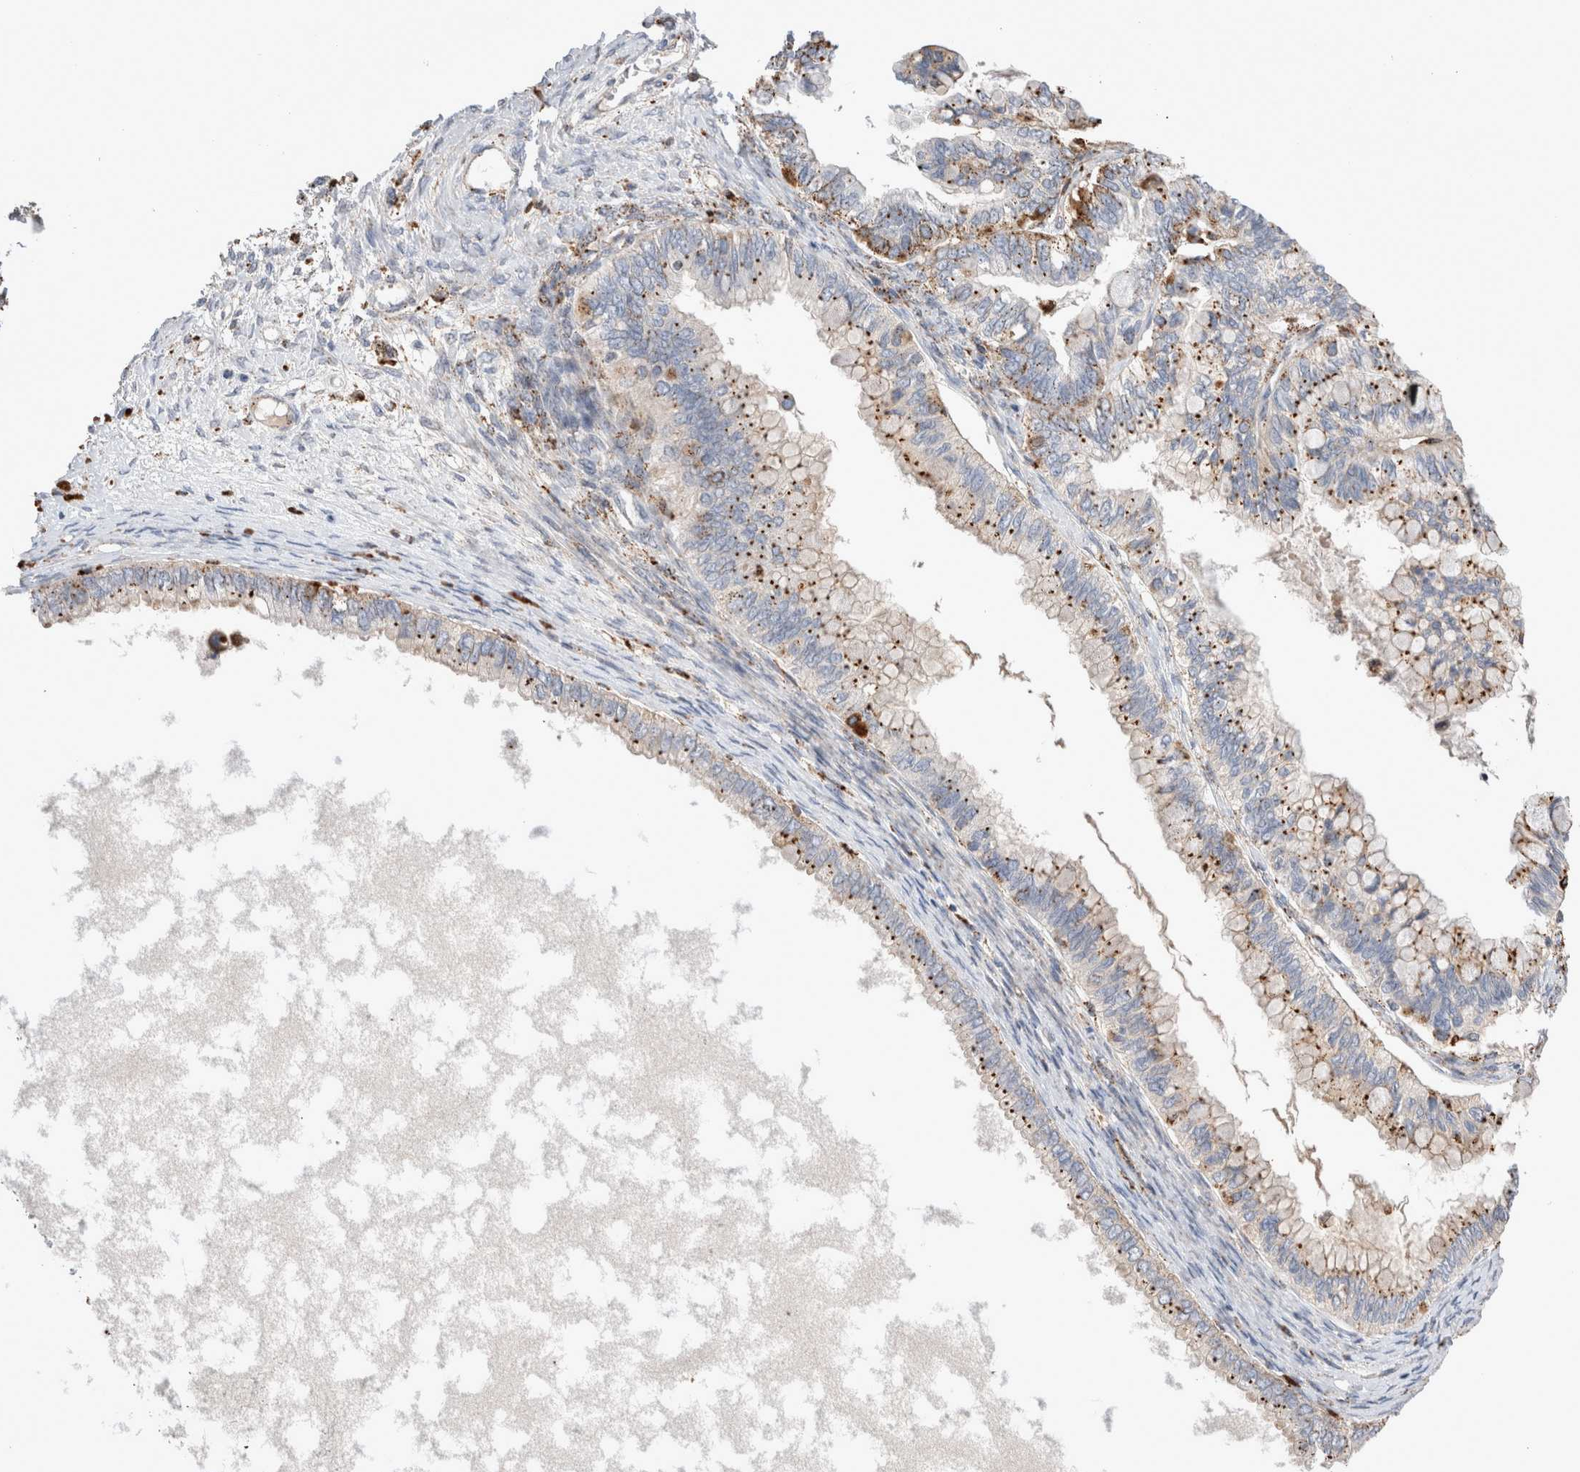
{"staining": {"intensity": "moderate", "quantity": ">75%", "location": "cytoplasmic/membranous"}, "tissue": "ovarian cancer", "cell_type": "Tumor cells", "image_type": "cancer", "snomed": [{"axis": "morphology", "description": "Cystadenocarcinoma, mucinous, NOS"}, {"axis": "topography", "description": "Ovary"}], "caption": "Protein staining reveals moderate cytoplasmic/membranous expression in about >75% of tumor cells in mucinous cystadenocarcinoma (ovarian).", "gene": "CTSA", "patient": {"sex": "female", "age": 80}}